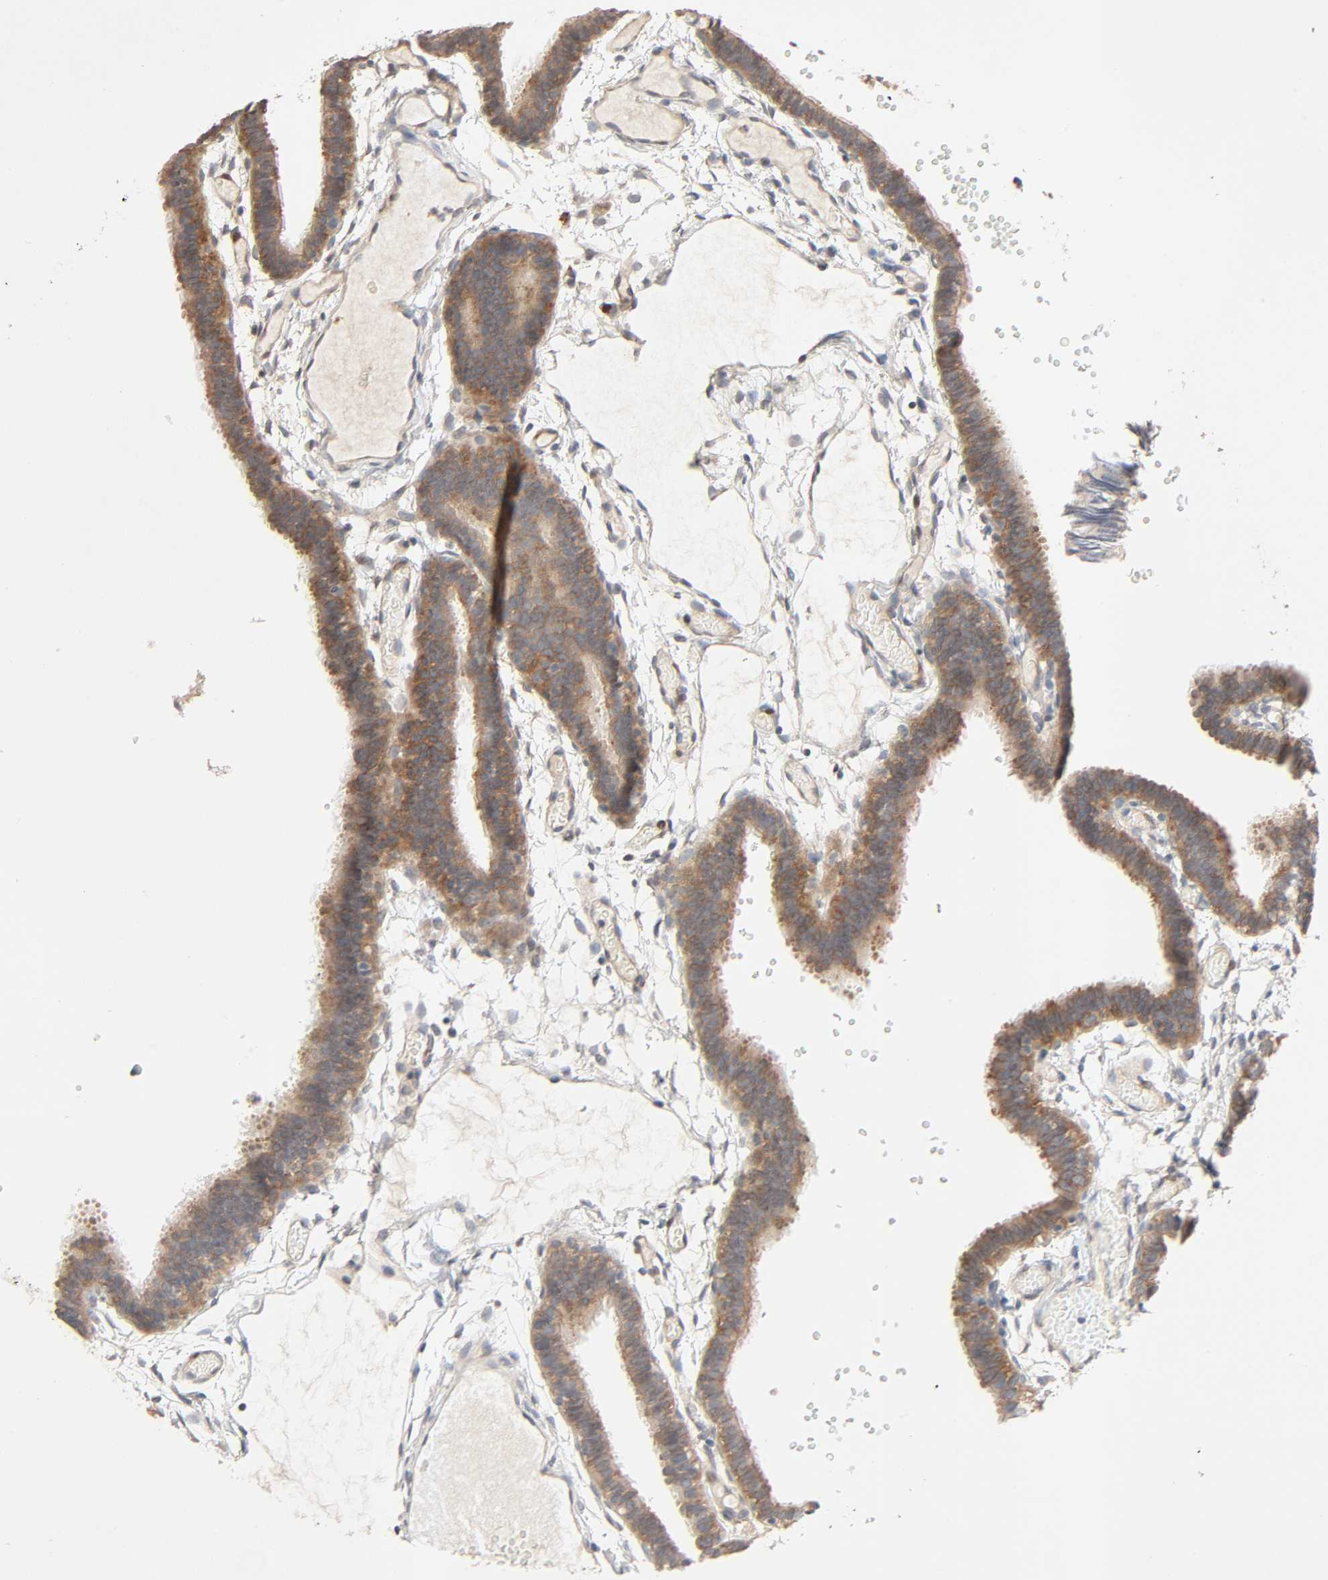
{"staining": {"intensity": "moderate", "quantity": "25%-75%", "location": "cytoplasmic/membranous"}, "tissue": "fallopian tube", "cell_type": "Glandular cells", "image_type": "normal", "snomed": [{"axis": "morphology", "description": "Normal tissue, NOS"}, {"axis": "topography", "description": "Fallopian tube"}], "caption": "IHC of normal human fallopian tube displays medium levels of moderate cytoplasmic/membranous positivity in about 25%-75% of glandular cells.", "gene": "PTK2", "patient": {"sex": "female", "age": 29}}